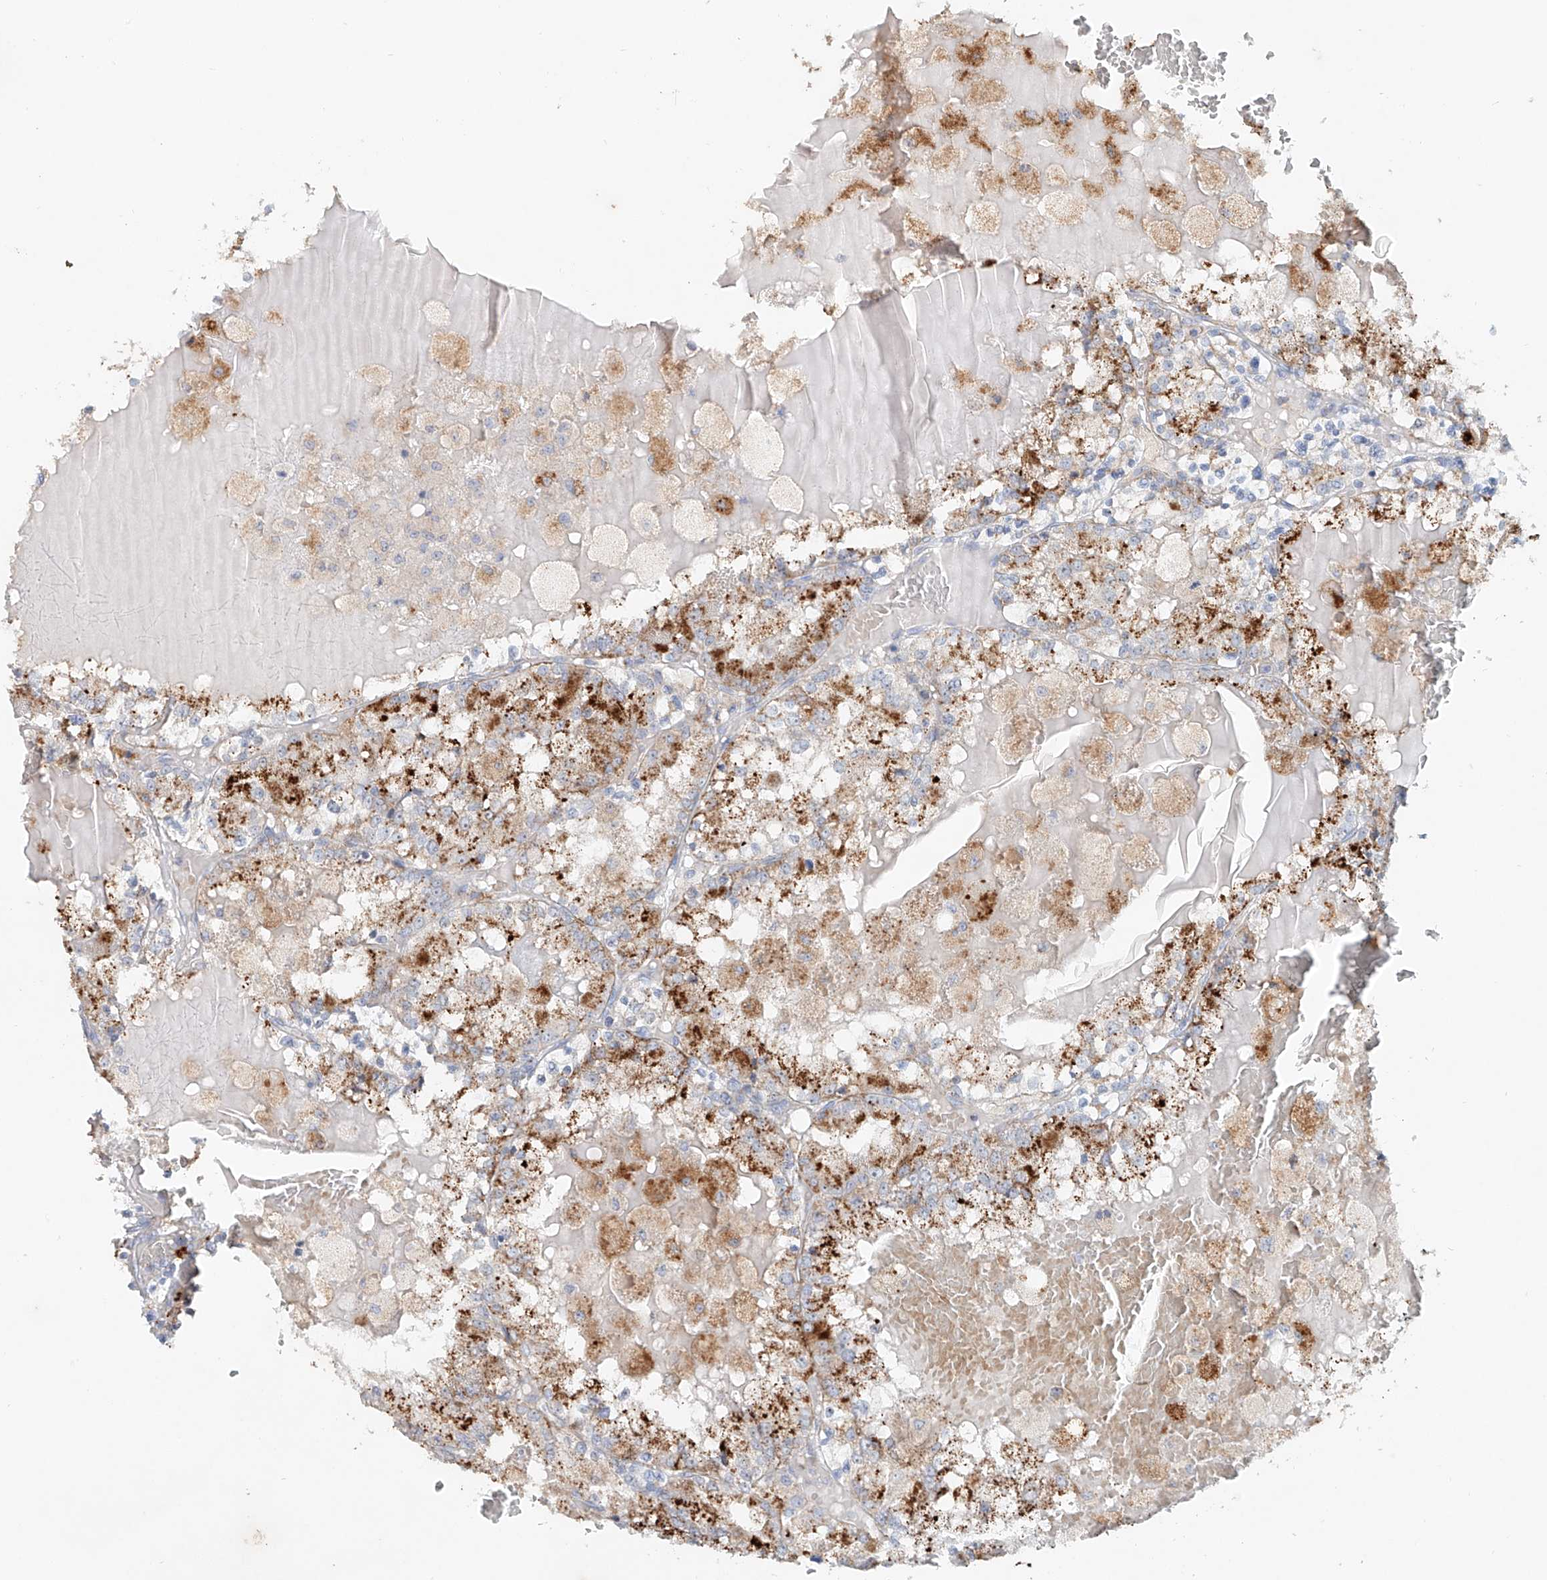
{"staining": {"intensity": "strong", "quantity": ">75%", "location": "cytoplasmic/membranous"}, "tissue": "renal cancer", "cell_type": "Tumor cells", "image_type": "cancer", "snomed": [{"axis": "morphology", "description": "Adenocarcinoma, NOS"}, {"axis": "topography", "description": "Kidney"}], "caption": "Immunohistochemistry photomicrograph of human renal cancer (adenocarcinoma) stained for a protein (brown), which shows high levels of strong cytoplasmic/membranous staining in approximately >75% of tumor cells.", "gene": "TRIM47", "patient": {"sex": "female", "age": 56}}